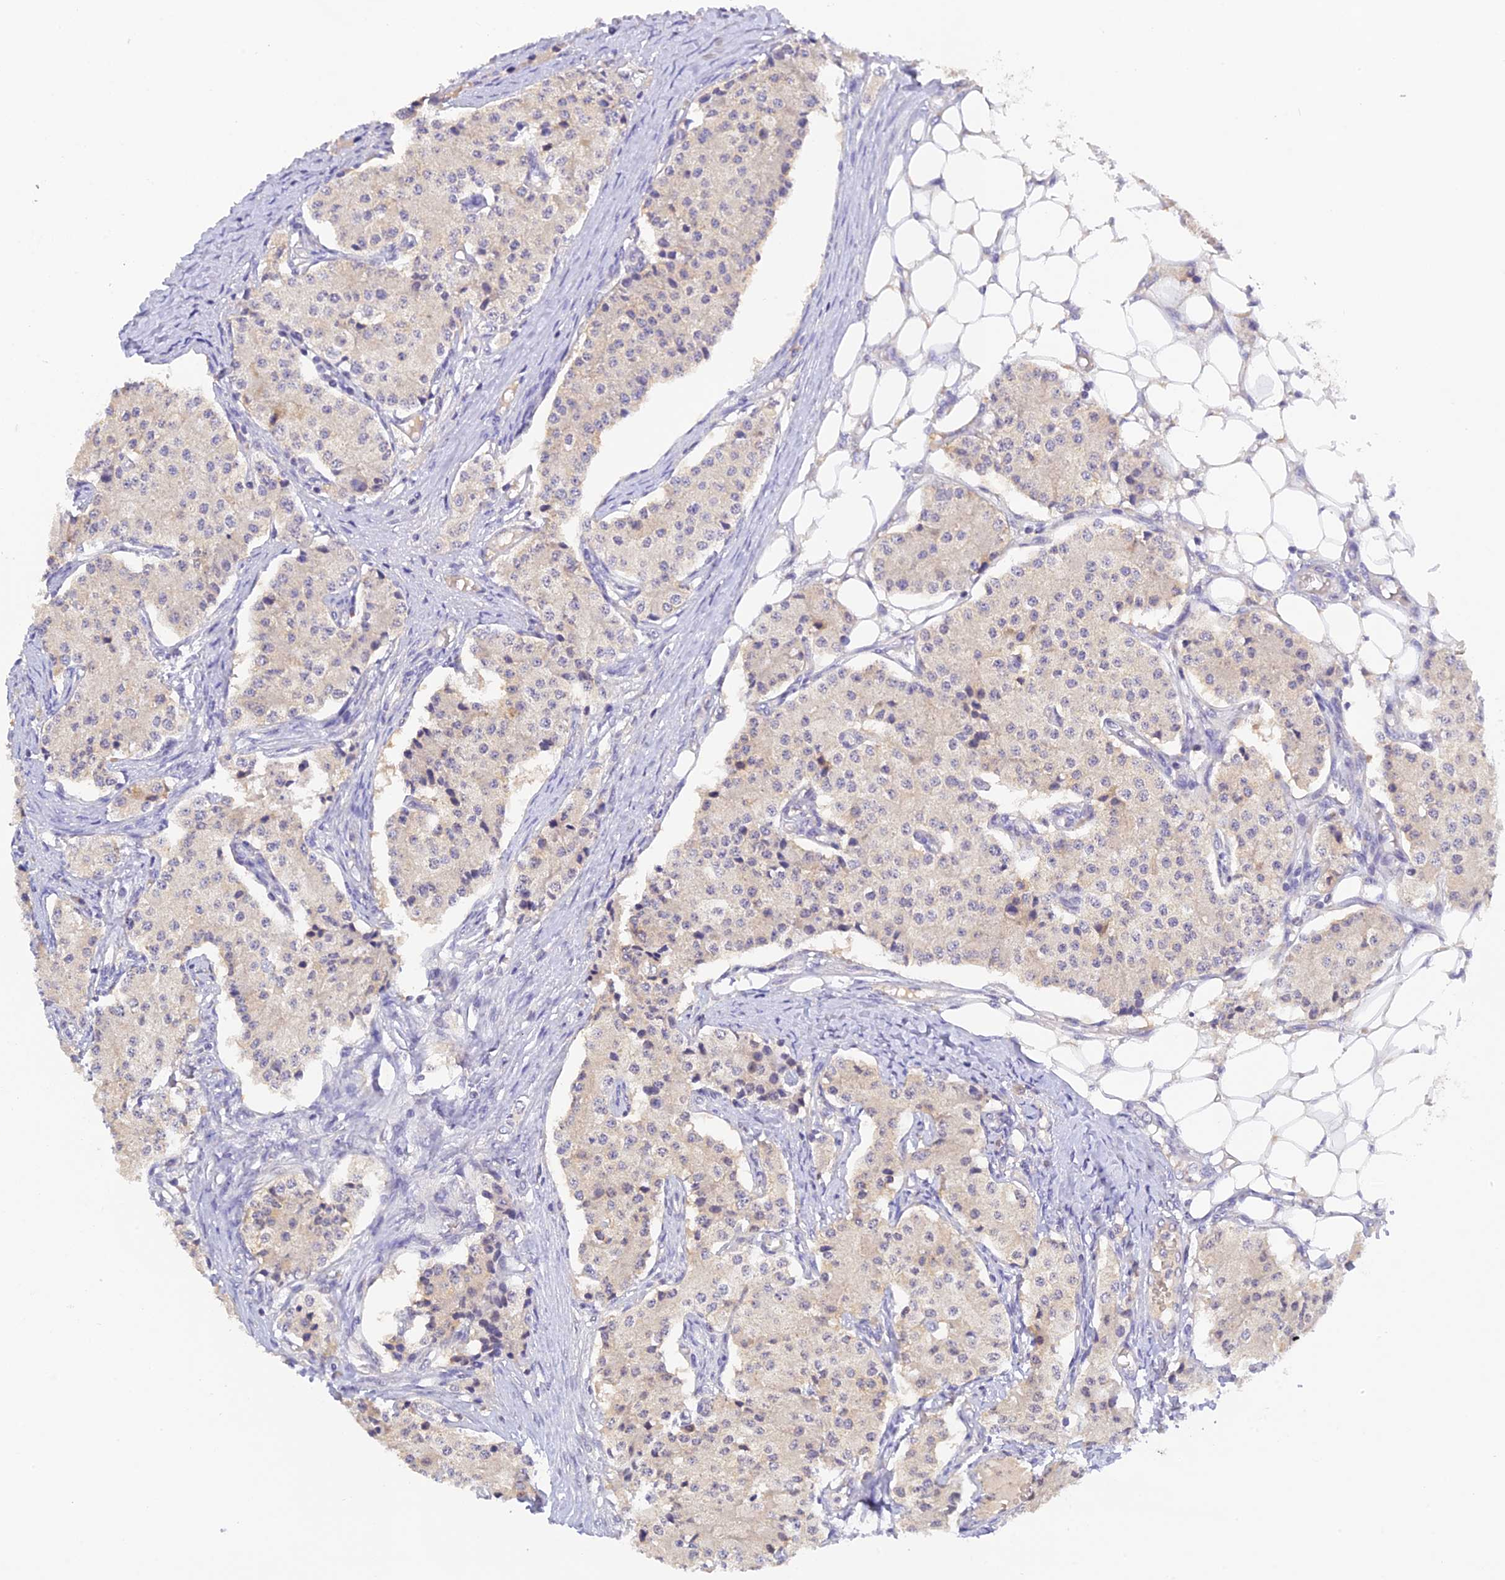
{"staining": {"intensity": "negative", "quantity": "none", "location": "none"}, "tissue": "carcinoid", "cell_type": "Tumor cells", "image_type": "cancer", "snomed": [{"axis": "morphology", "description": "Carcinoid, malignant, NOS"}, {"axis": "topography", "description": "Colon"}], "caption": "Photomicrograph shows no significant protein expression in tumor cells of malignant carcinoid.", "gene": "ZNF436", "patient": {"sex": "female", "age": 52}}